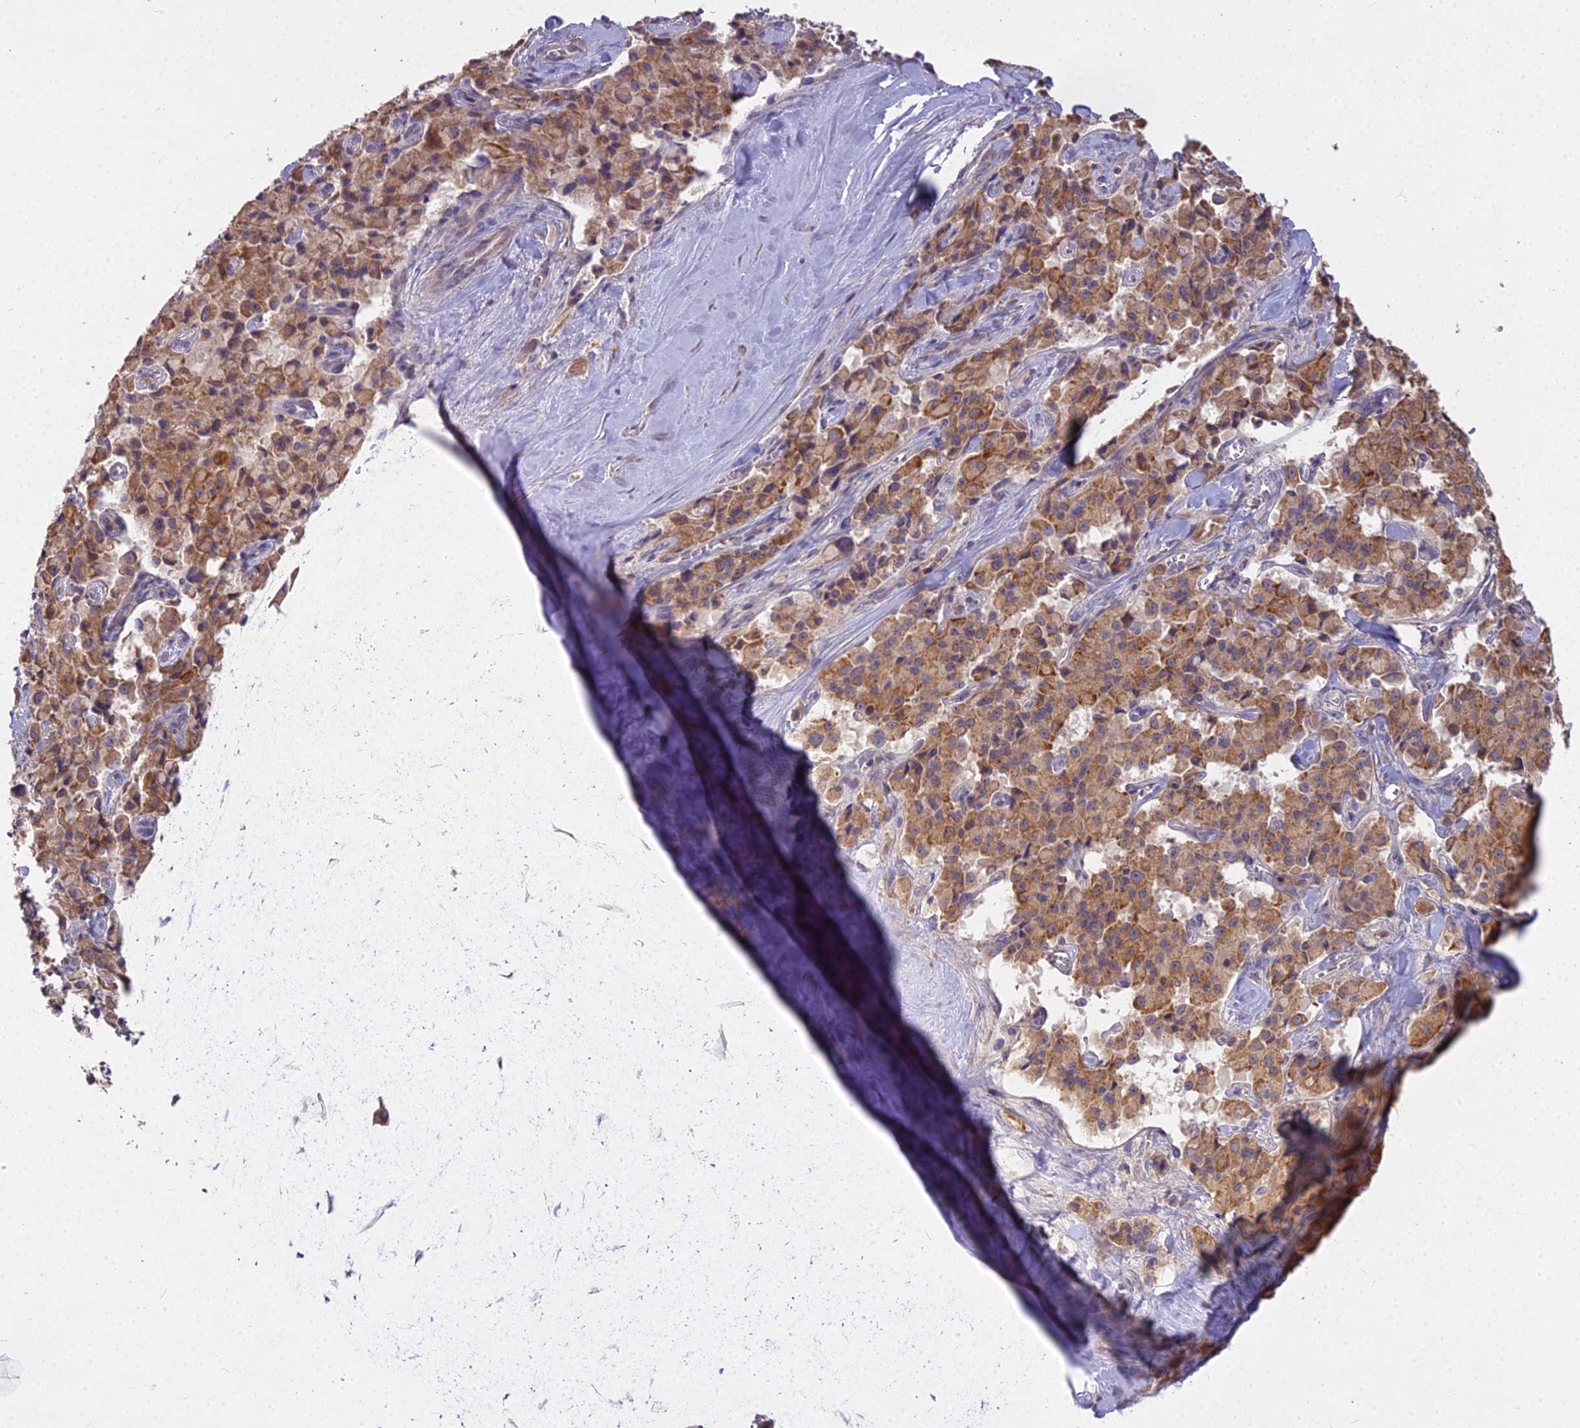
{"staining": {"intensity": "moderate", "quantity": ">75%", "location": "cytoplasmic/membranous"}, "tissue": "pancreatic cancer", "cell_type": "Tumor cells", "image_type": "cancer", "snomed": [{"axis": "morphology", "description": "Adenocarcinoma, NOS"}, {"axis": "topography", "description": "Pancreas"}], "caption": "Human pancreatic cancer (adenocarcinoma) stained with a brown dye reveals moderate cytoplasmic/membranous positive expression in about >75% of tumor cells.", "gene": "MICU2", "patient": {"sex": "male", "age": 65}}